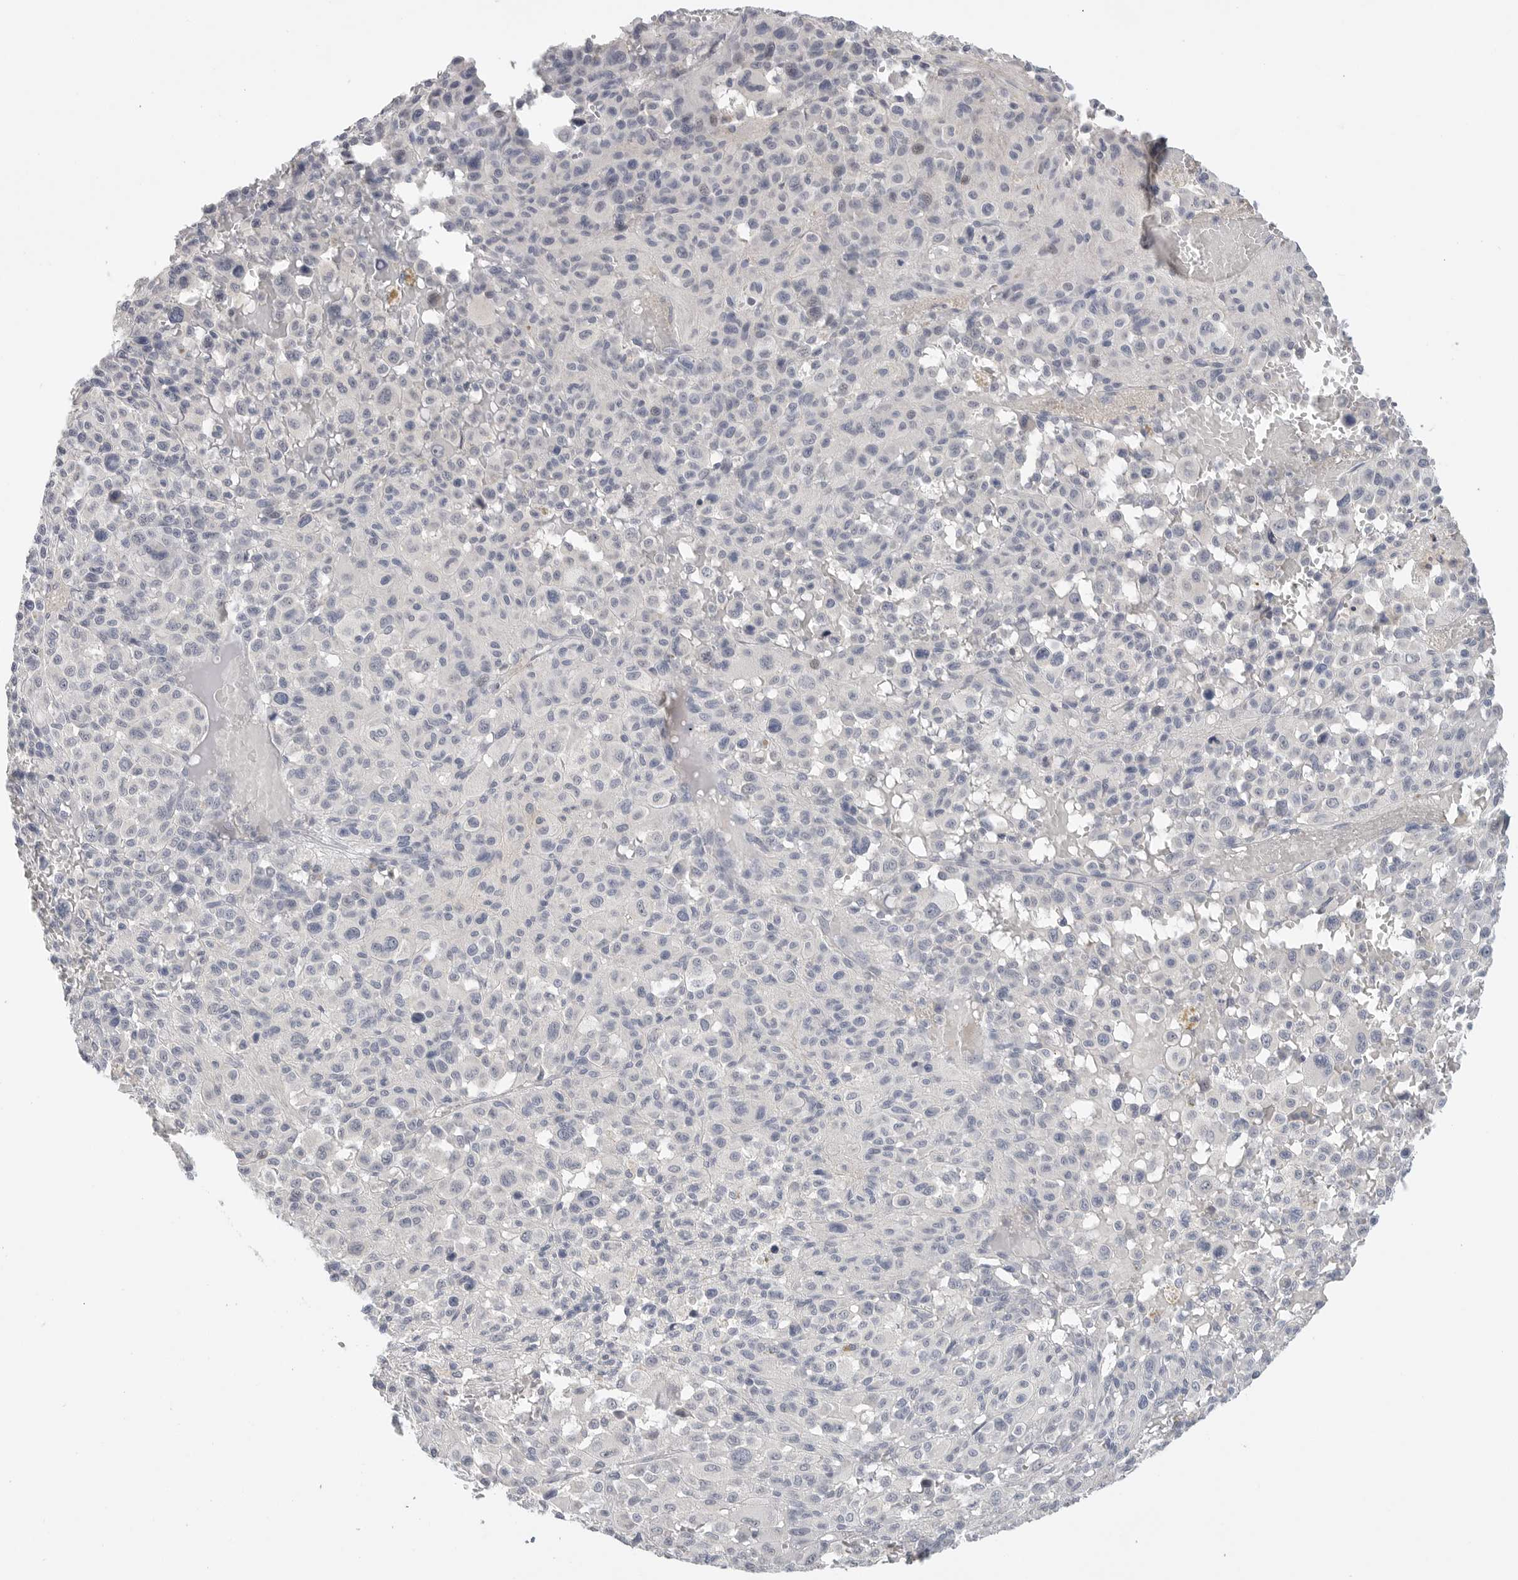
{"staining": {"intensity": "negative", "quantity": "none", "location": "none"}, "tissue": "melanoma", "cell_type": "Tumor cells", "image_type": "cancer", "snomed": [{"axis": "morphology", "description": "Malignant melanoma, Metastatic site"}, {"axis": "topography", "description": "Skin"}], "caption": "The histopathology image demonstrates no significant staining in tumor cells of melanoma.", "gene": "FBN2", "patient": {"sex": "female", "age": 74}}